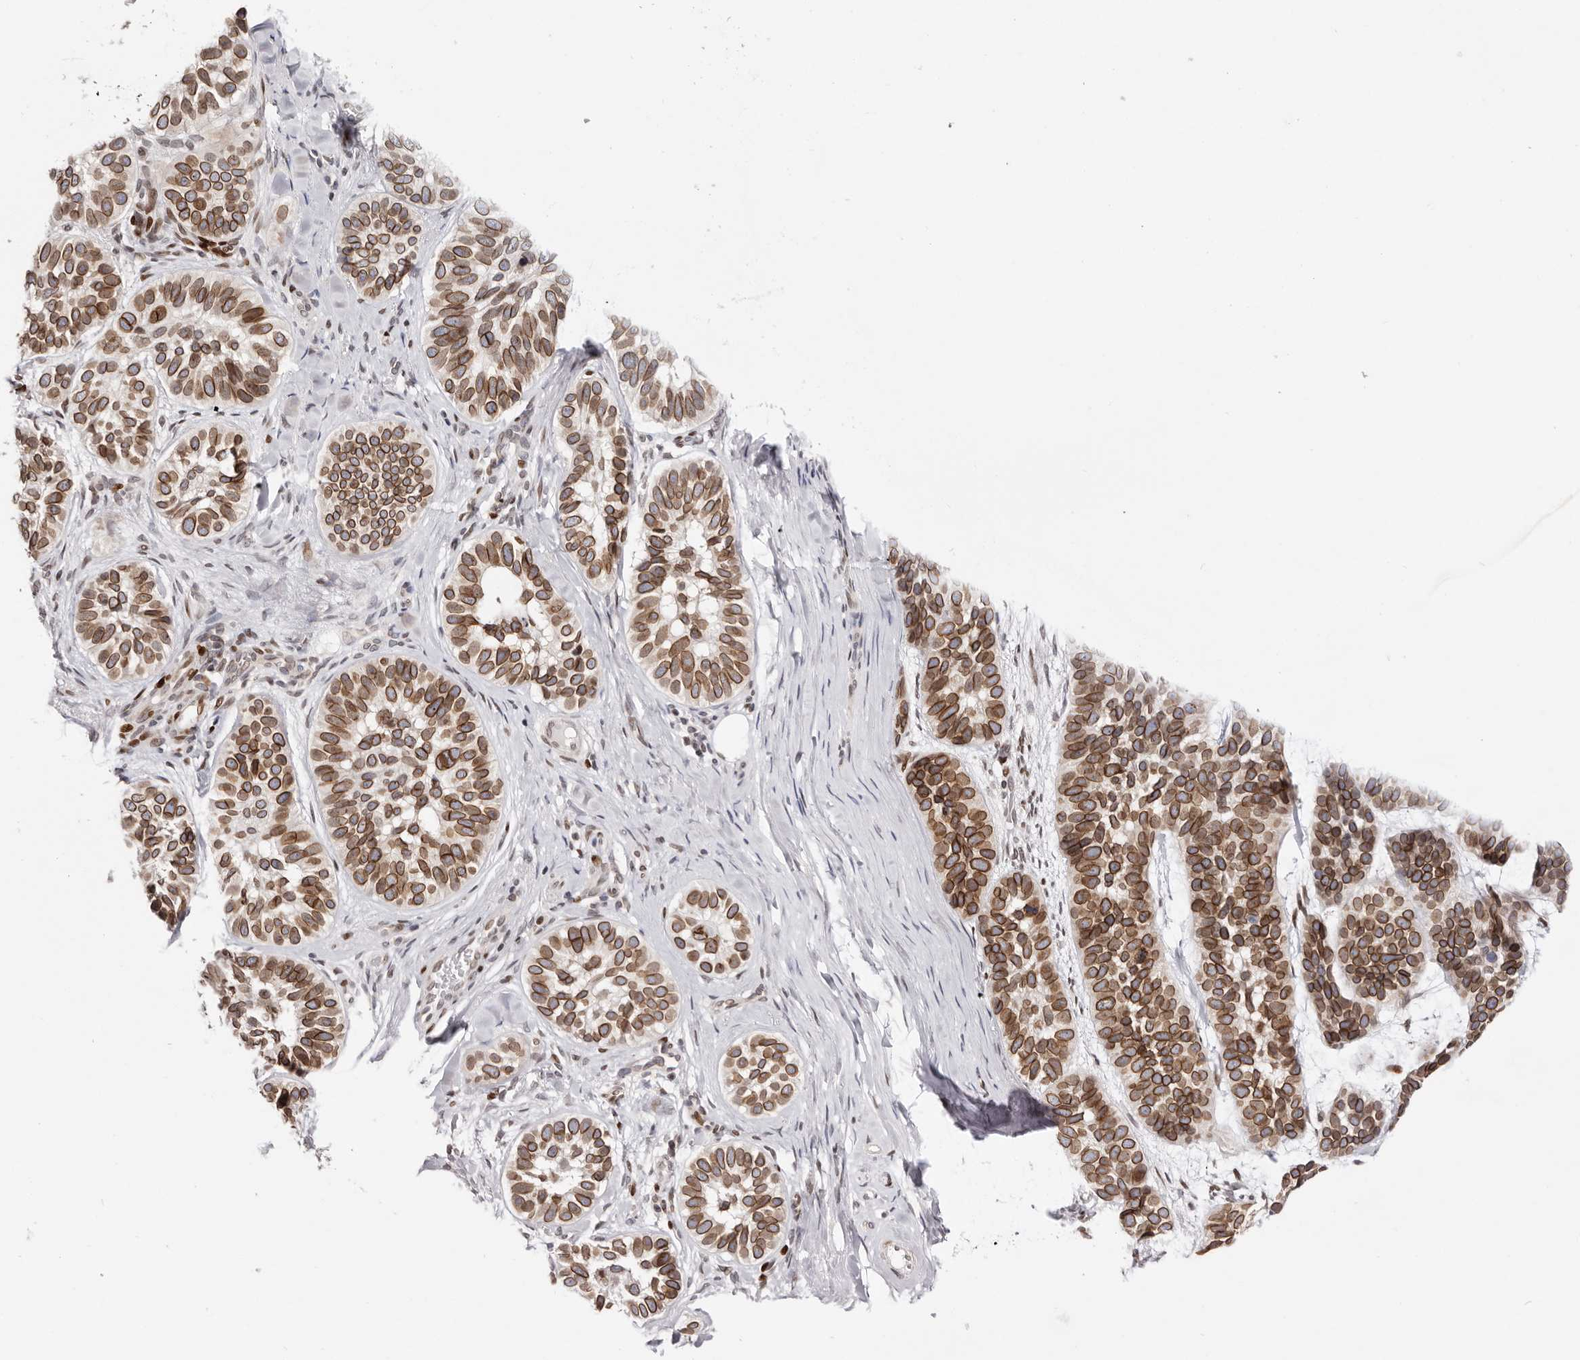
{"staining": {"intensity": "strong", "quantity": ">75%", "location": "cytoplasmic/membranous,nuclear"}, "tissue": "skin cancer", "cell_type": "Tumor cells", "image_type": "cancer", "snomed": [{"axis": "morphology", "description": "Basal cell carcinoma"}, {"axis": "topography", "description": "Skin"}], "caption": "High-magnification brightfield microscopy of skin cancer stained with DAB (brown) and counterstained with hematoxylin (blue). tumor cells exhibit strong cytoplasmic/membranous and nuclear expression is appreciated in approximately>75% of cells. The staining is performed using DAB brown chromogen to label protein expression. The nuclei are counter-stained blue using hematoxylin.", "gene": "NUP153", "patient": {"sex": "male", "age": 62}}